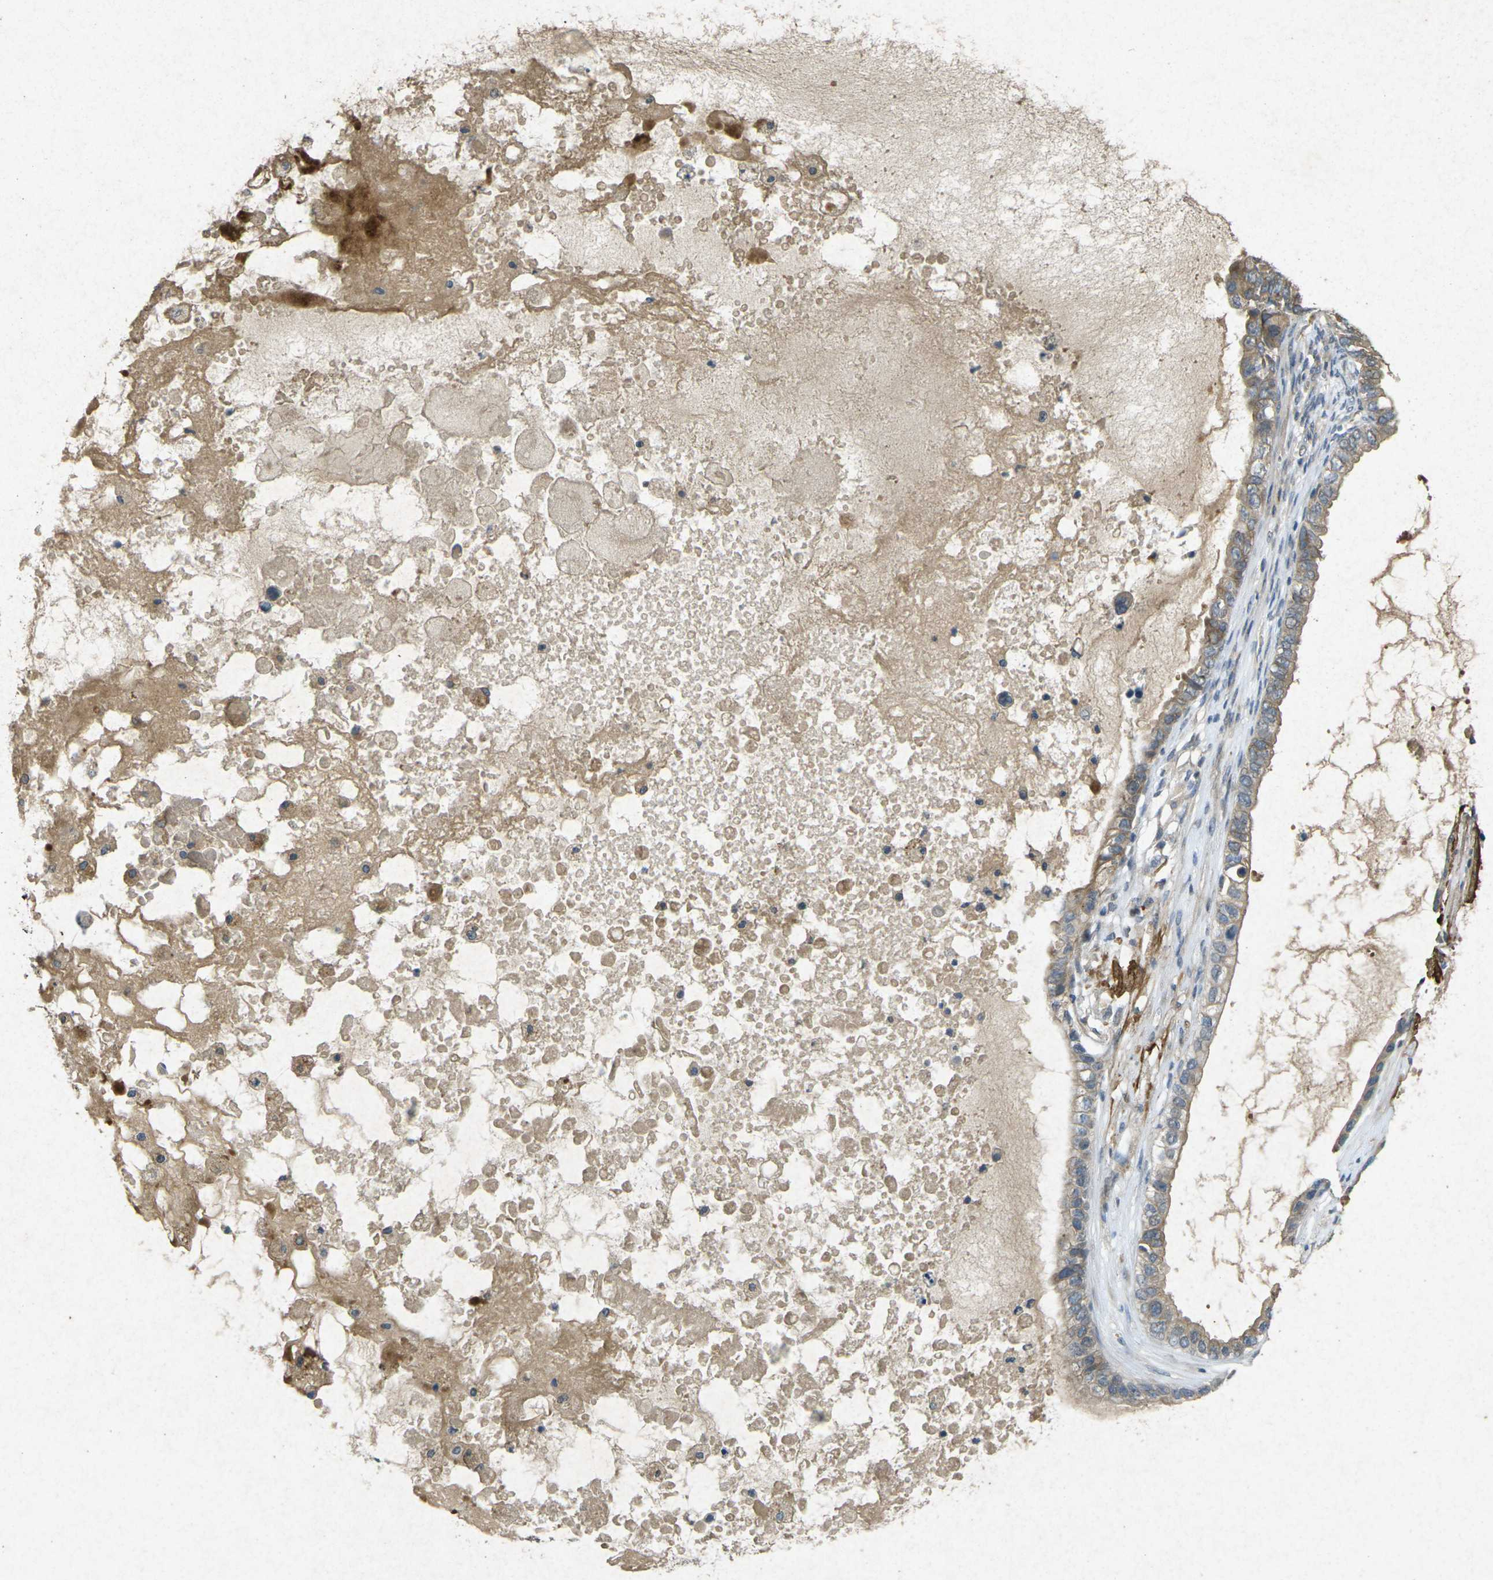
{"staining": {"intensity": "moderate", "quantity": ">75%", "location": "cytoplasmic/membranous"}, "tissue": "ovarian cancer", "cell_type": "Tumor cells", "image_type": "cancer", "snomed": [{"axis": "morphology", "description": "Cystadenocarcinoma, mucinous, NOS"}, {"axis": "topography", "description": "Ovary"}], "caption": "Immunohistochemistry (DAB (3,3'-diaminobenzidine)) staining of ovarian mucinous cystadenocarcinoma demonstrates moderate cytoplasmic/membranous protein expression in about >75% of tumor cells. The staining is performed using DAB (3,3'-diaminobenzidine) brown chromogen to label protein expression. The nuclei are counter-stained blue using hematoxylin.", "gene": "RGMA", "patient": {"sex": "female", "age": 80}}